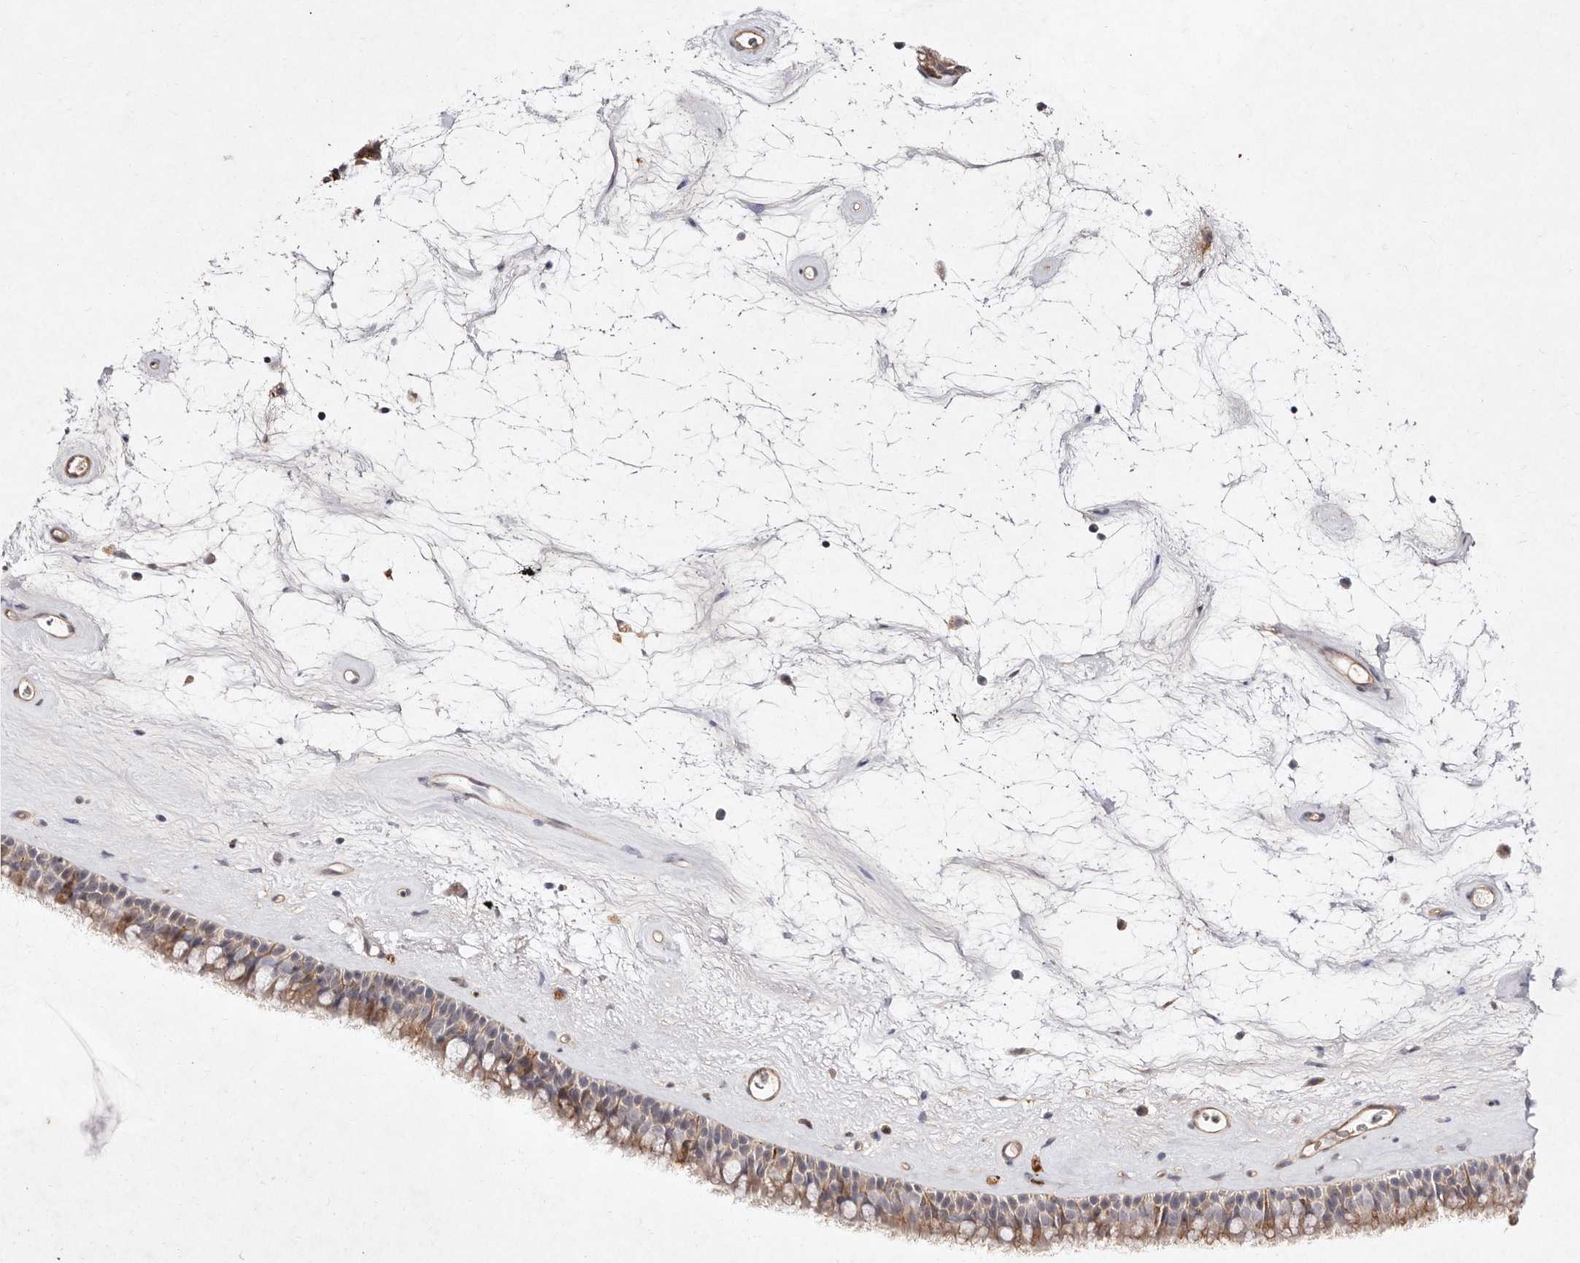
{"staining": {"intensity": "moderate", "quantity": "25%-75%", "location": "cytoplasmic/membranous"}, "tissue": "nasopharynx", "cell_type": "Respiratory epithelial cells", "image_type": "normal", "snomed": [{"axis": "morphology", "description": "Normal tissue, NOS"}, {"axis": "topography", "description": "Nasopharynx"}], "caption": "Immunohistochemistry histopathology image of normal human nasopharynx stained for a protein (brown), which displays medium levels of moderate cytoplasmic/membranous expression in approximately 25%-75% of respiratory epithelial cells.", "gene": "MTMR11", "patient": {"sex": "male", "age": 64}}